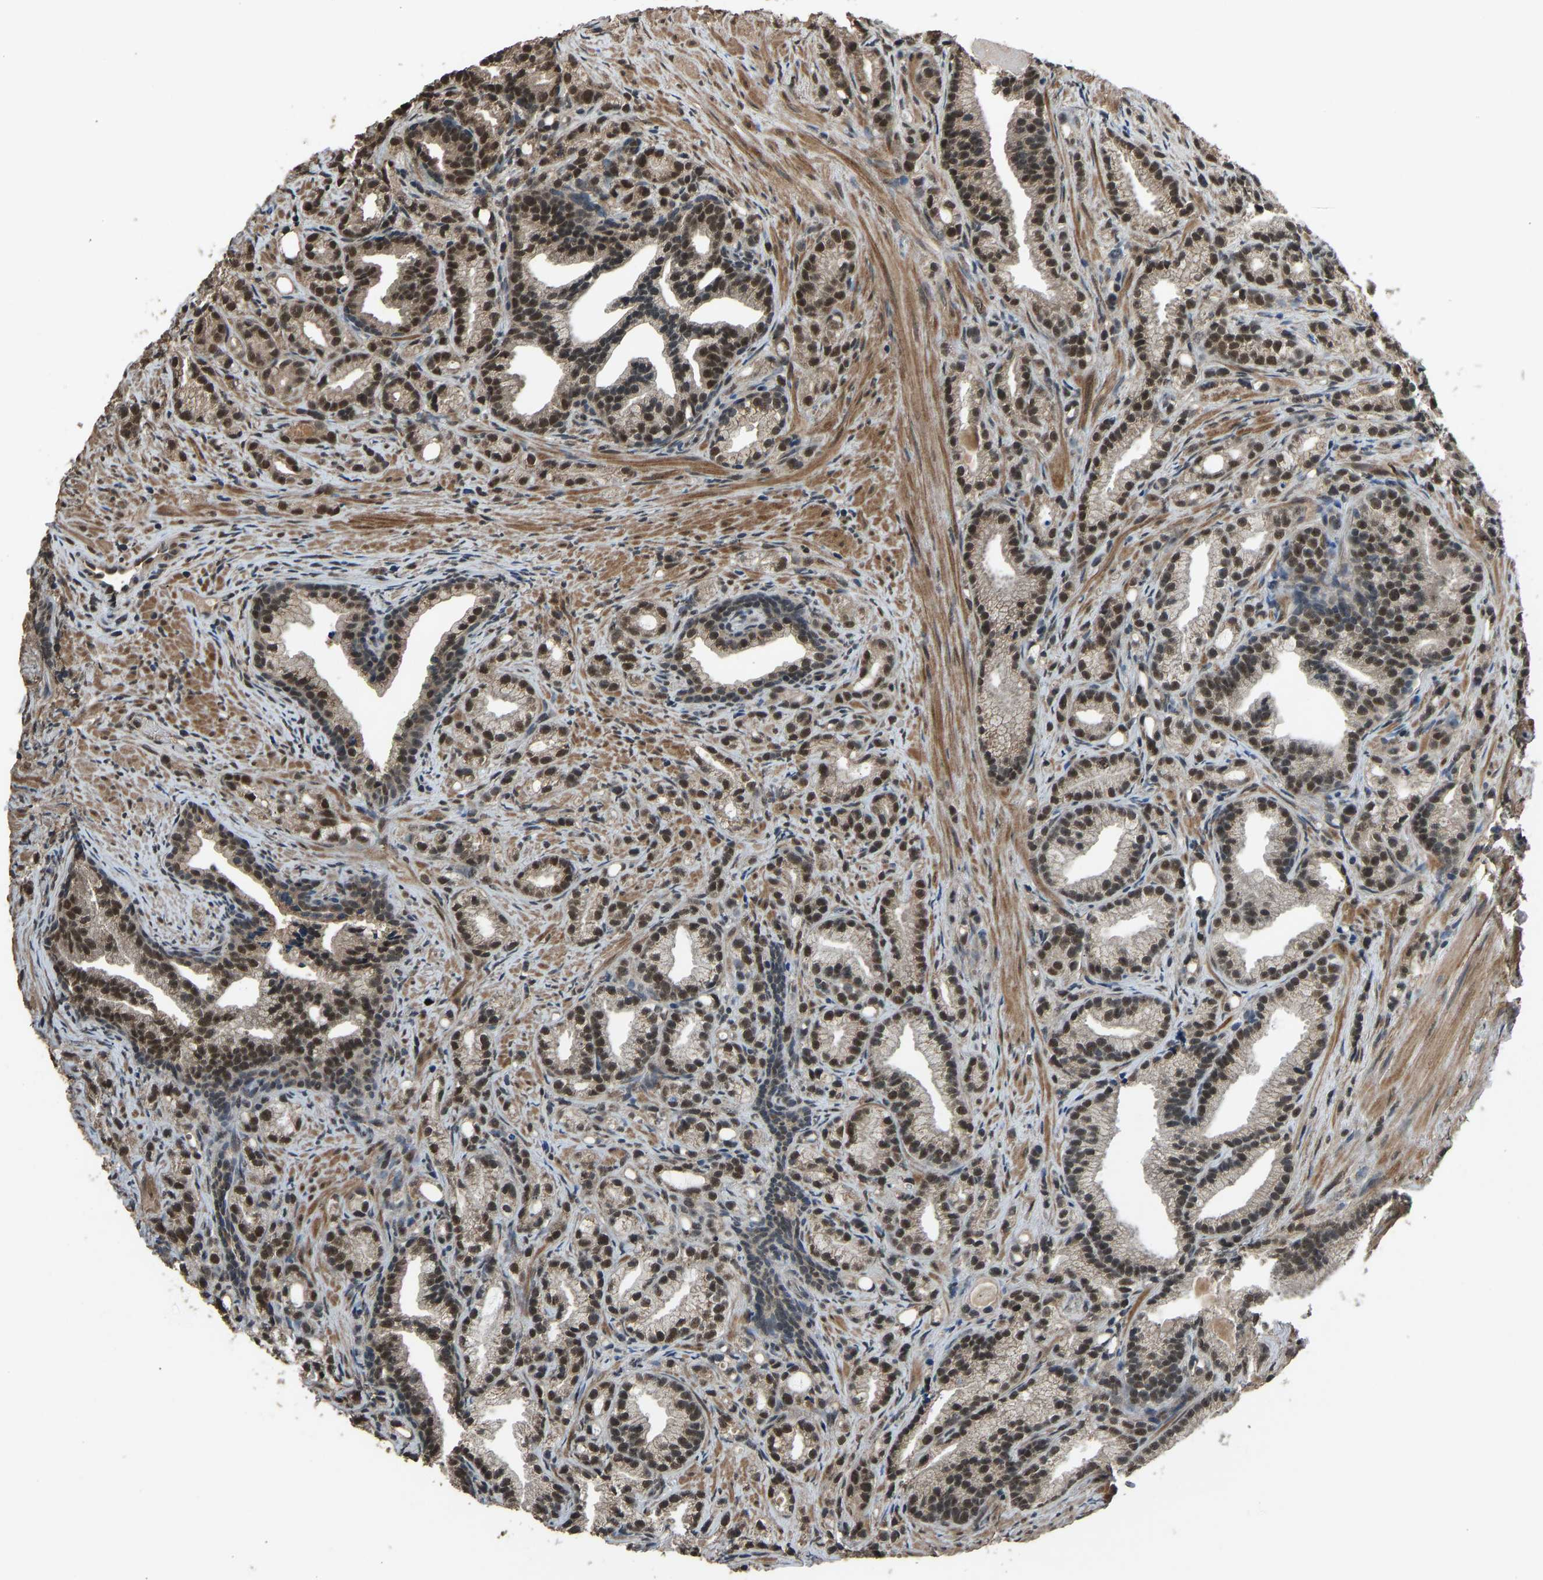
{"staining": {"intensity": "strong", "quantity": ">75%", "location": "nuclear"}, "tissue": "prostate cancer", "cell_type": "Tumor cells", "image_type": "cancer", "snomed": [{"axis": "morphology", "description": "Adenocarcinoma, Low grade"}, {"axis": "topography", "description": "Prostate"}], "caption": "The immunohistochemical stain shows strong nuclear expression in tumor cells of low-grade adenocarcinoma (prostate) tissue.", "gene": "TOX4", "patient": {"sex": "male", "age": 89}}